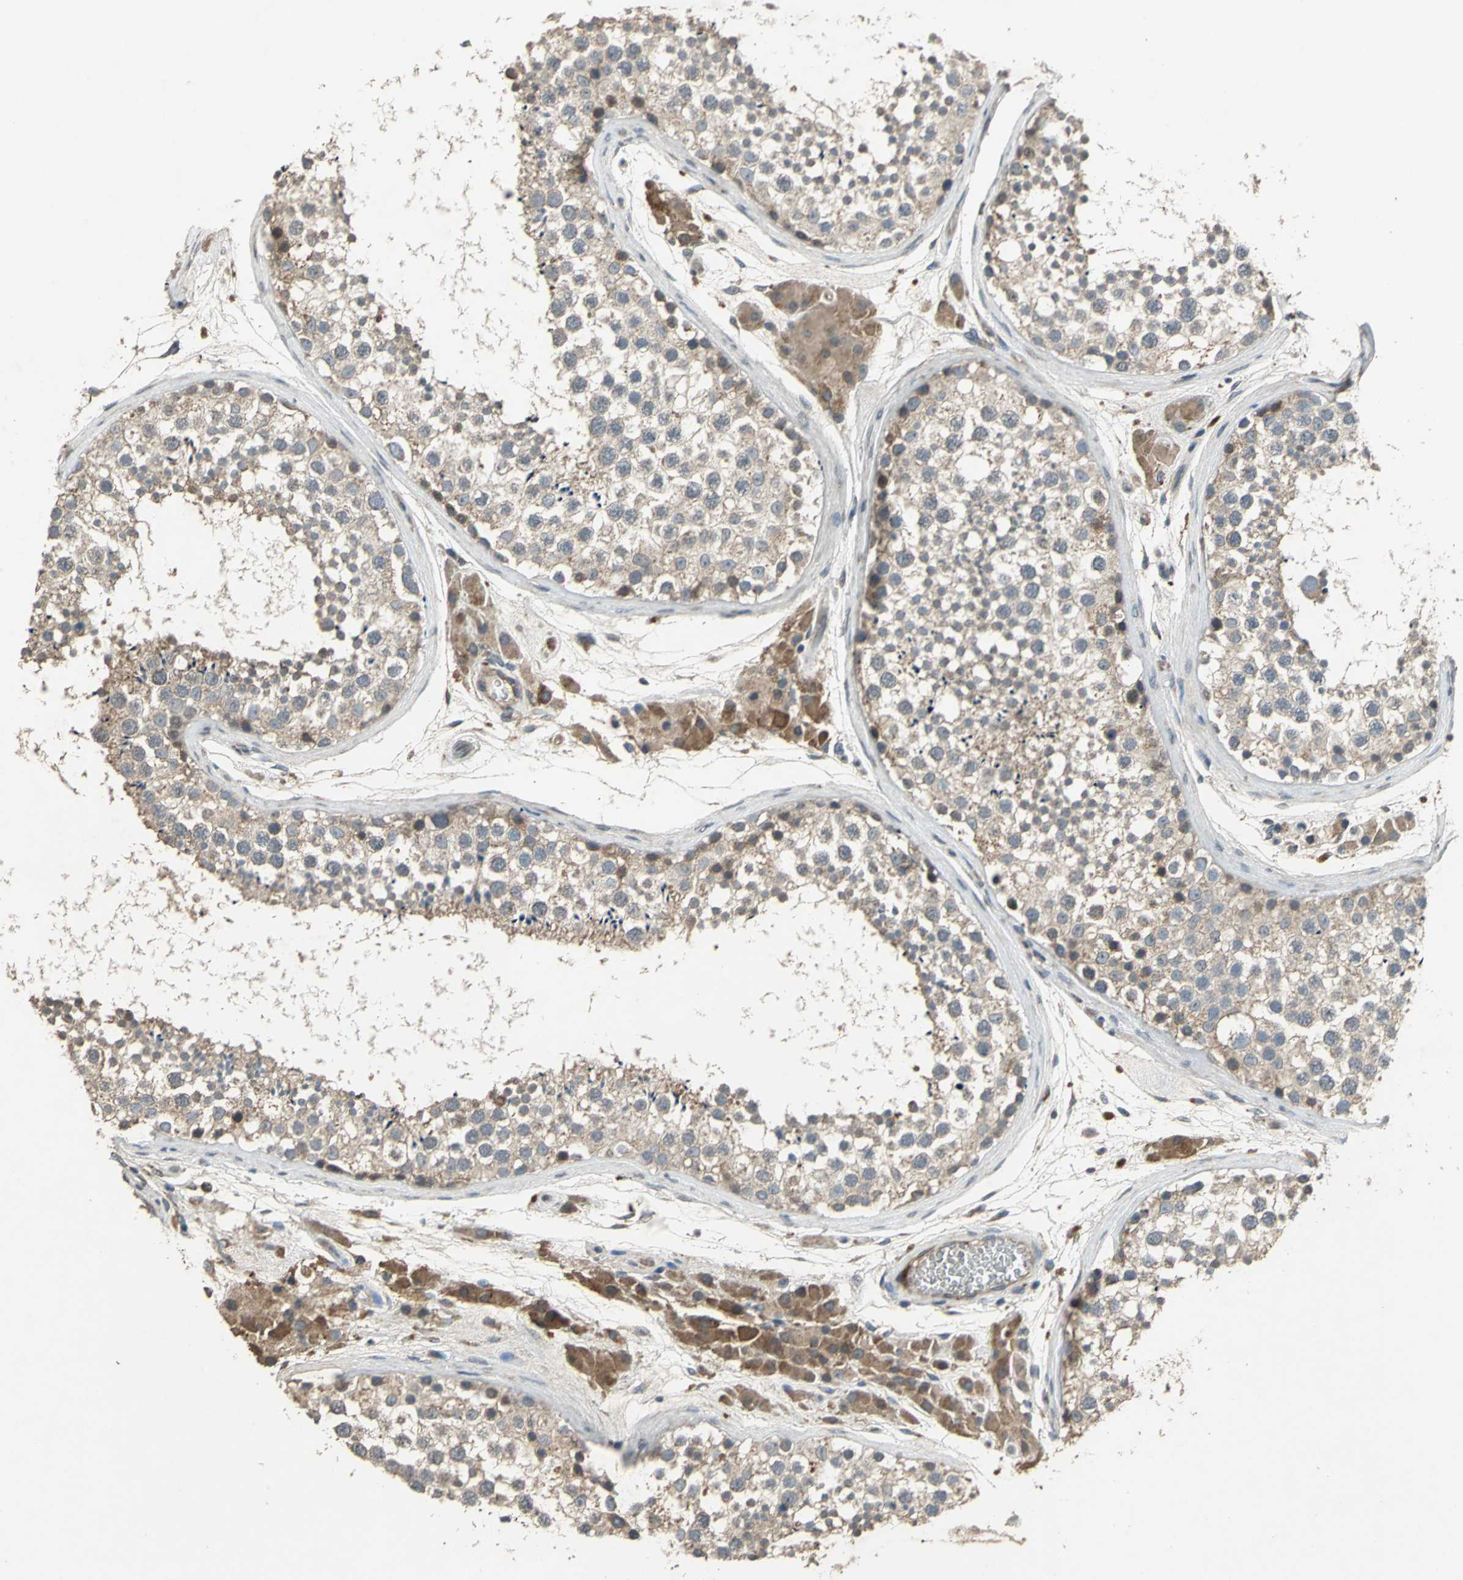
{"staining": {"intensity": "weak", "quantity": ">75%", "location": "cytoplasmic/membranous"}, "tissue": "testis", "cell_type": "Cells in seminiferous ducts", "image_type": "normal", "snomed": [{"axis": "morphology", "description": "Normal tissue, NOS"}, {"axis": "topography", "description": "Testis"}], "caption": "Protein expression analysis of normal human testis reveals weak cytoplasmic/membranous staining in about >75% of cells in seminiferous ducts. (Stains: DAB (3,3'-diaminobenzidine) in brown, nuclei in blue, Microscopy: brightfield microscopy at high magnification).", "gene": "SEPTIN4", "patient": {"sex": "male", "age": 46}}